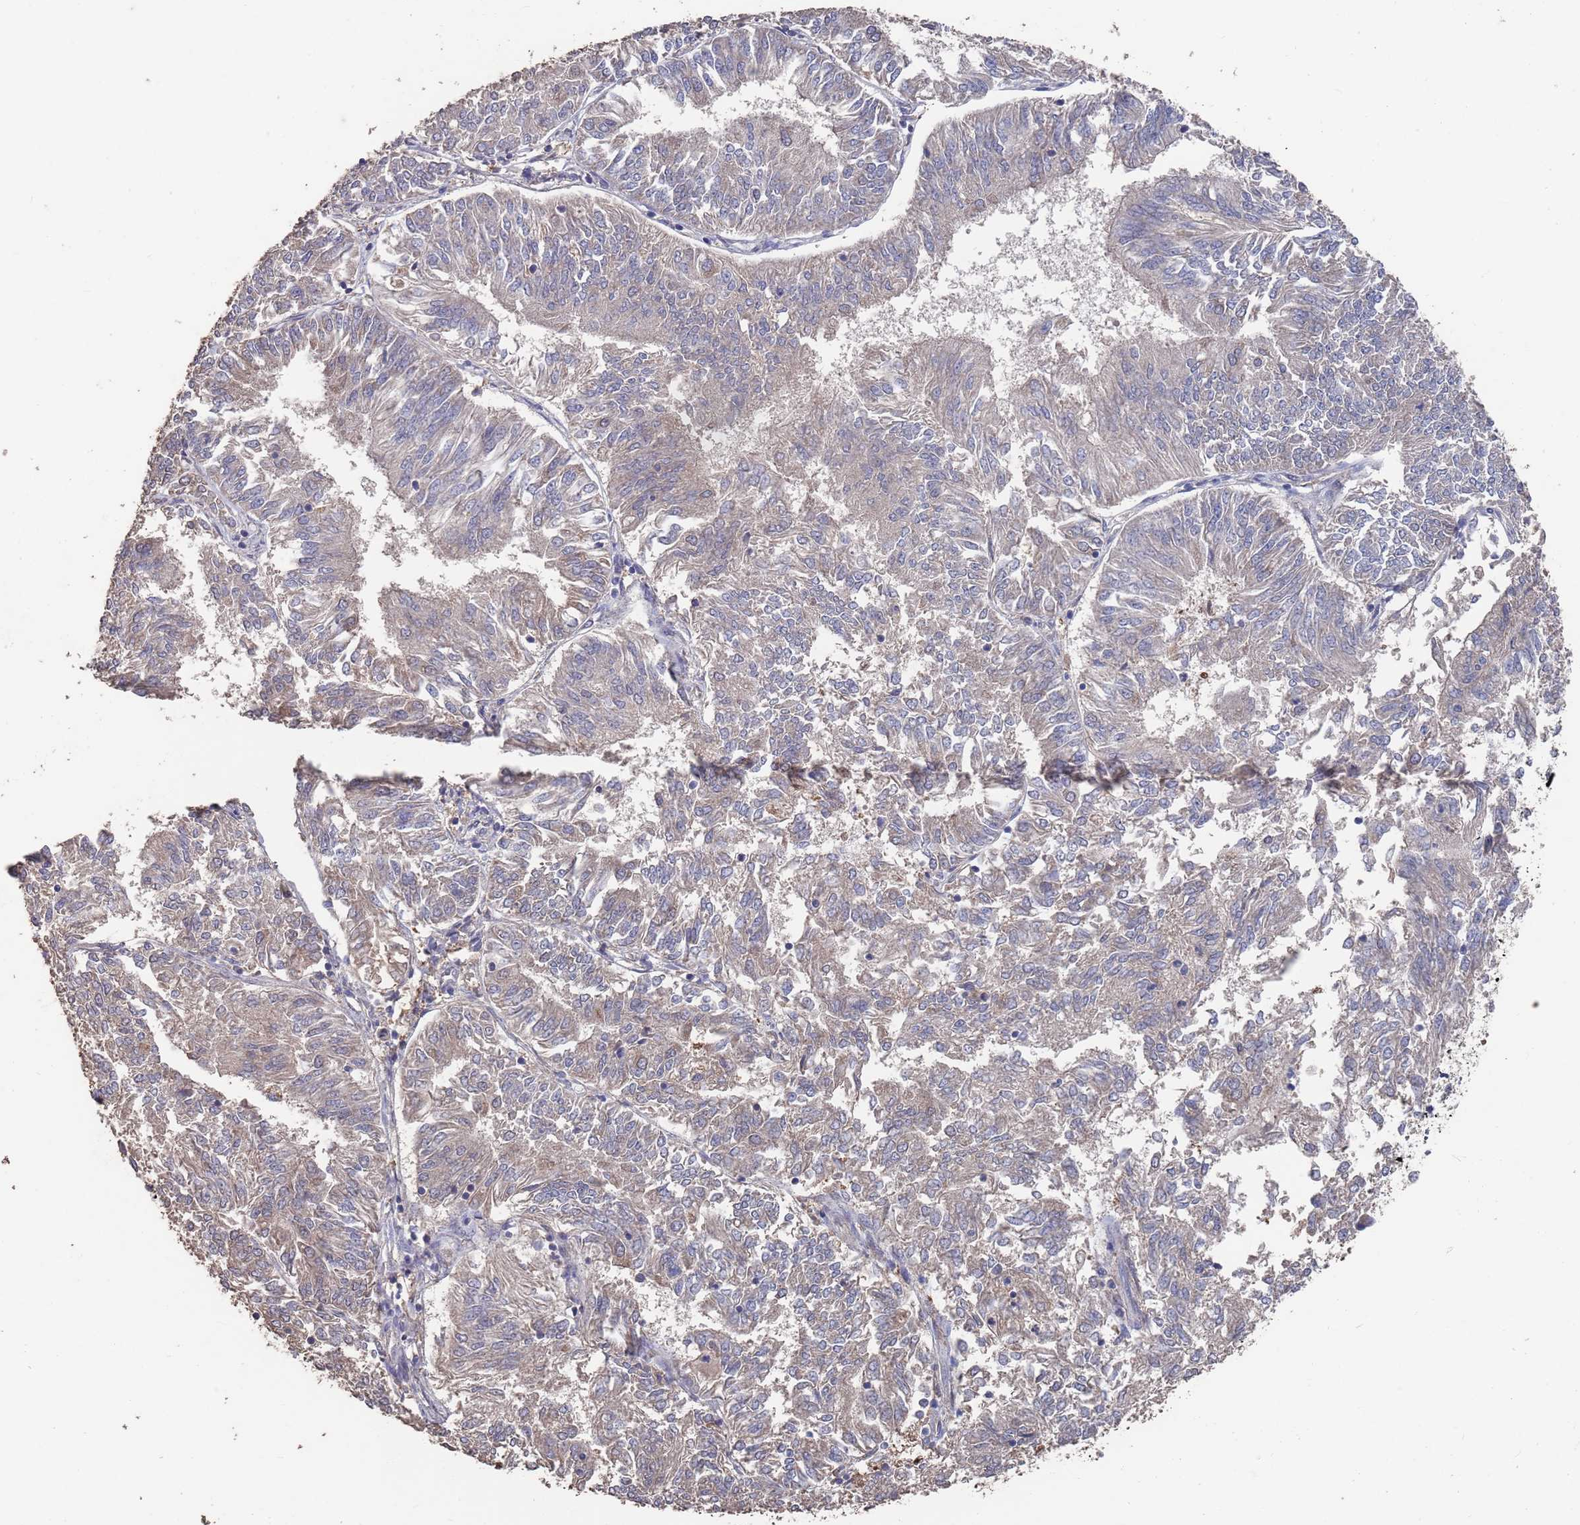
{"staining": {"intensity": "weak", "quantity": ">75%", "location": "cytoplasmic/membranous"}, "tissue": "endometrial cancer", "cell_type": "Tumor cells", "image_type": "cancer", "snomed": [{"axis": "morphology", "description": "Adenocarcinoma, NOS"}, {"axis": "topography", "description": "Endometrium"}], "caption": "DAB (3,3'-diaminobenzidine) immunohistochemical staining of human endometrial cancer (adenocarcinoma) shows weak cytoplasmic/membranous protein staining in approximately >75% of tumor cells.", "gene": "BTBD18", "patient": {"sex": "female", "age": 58}}